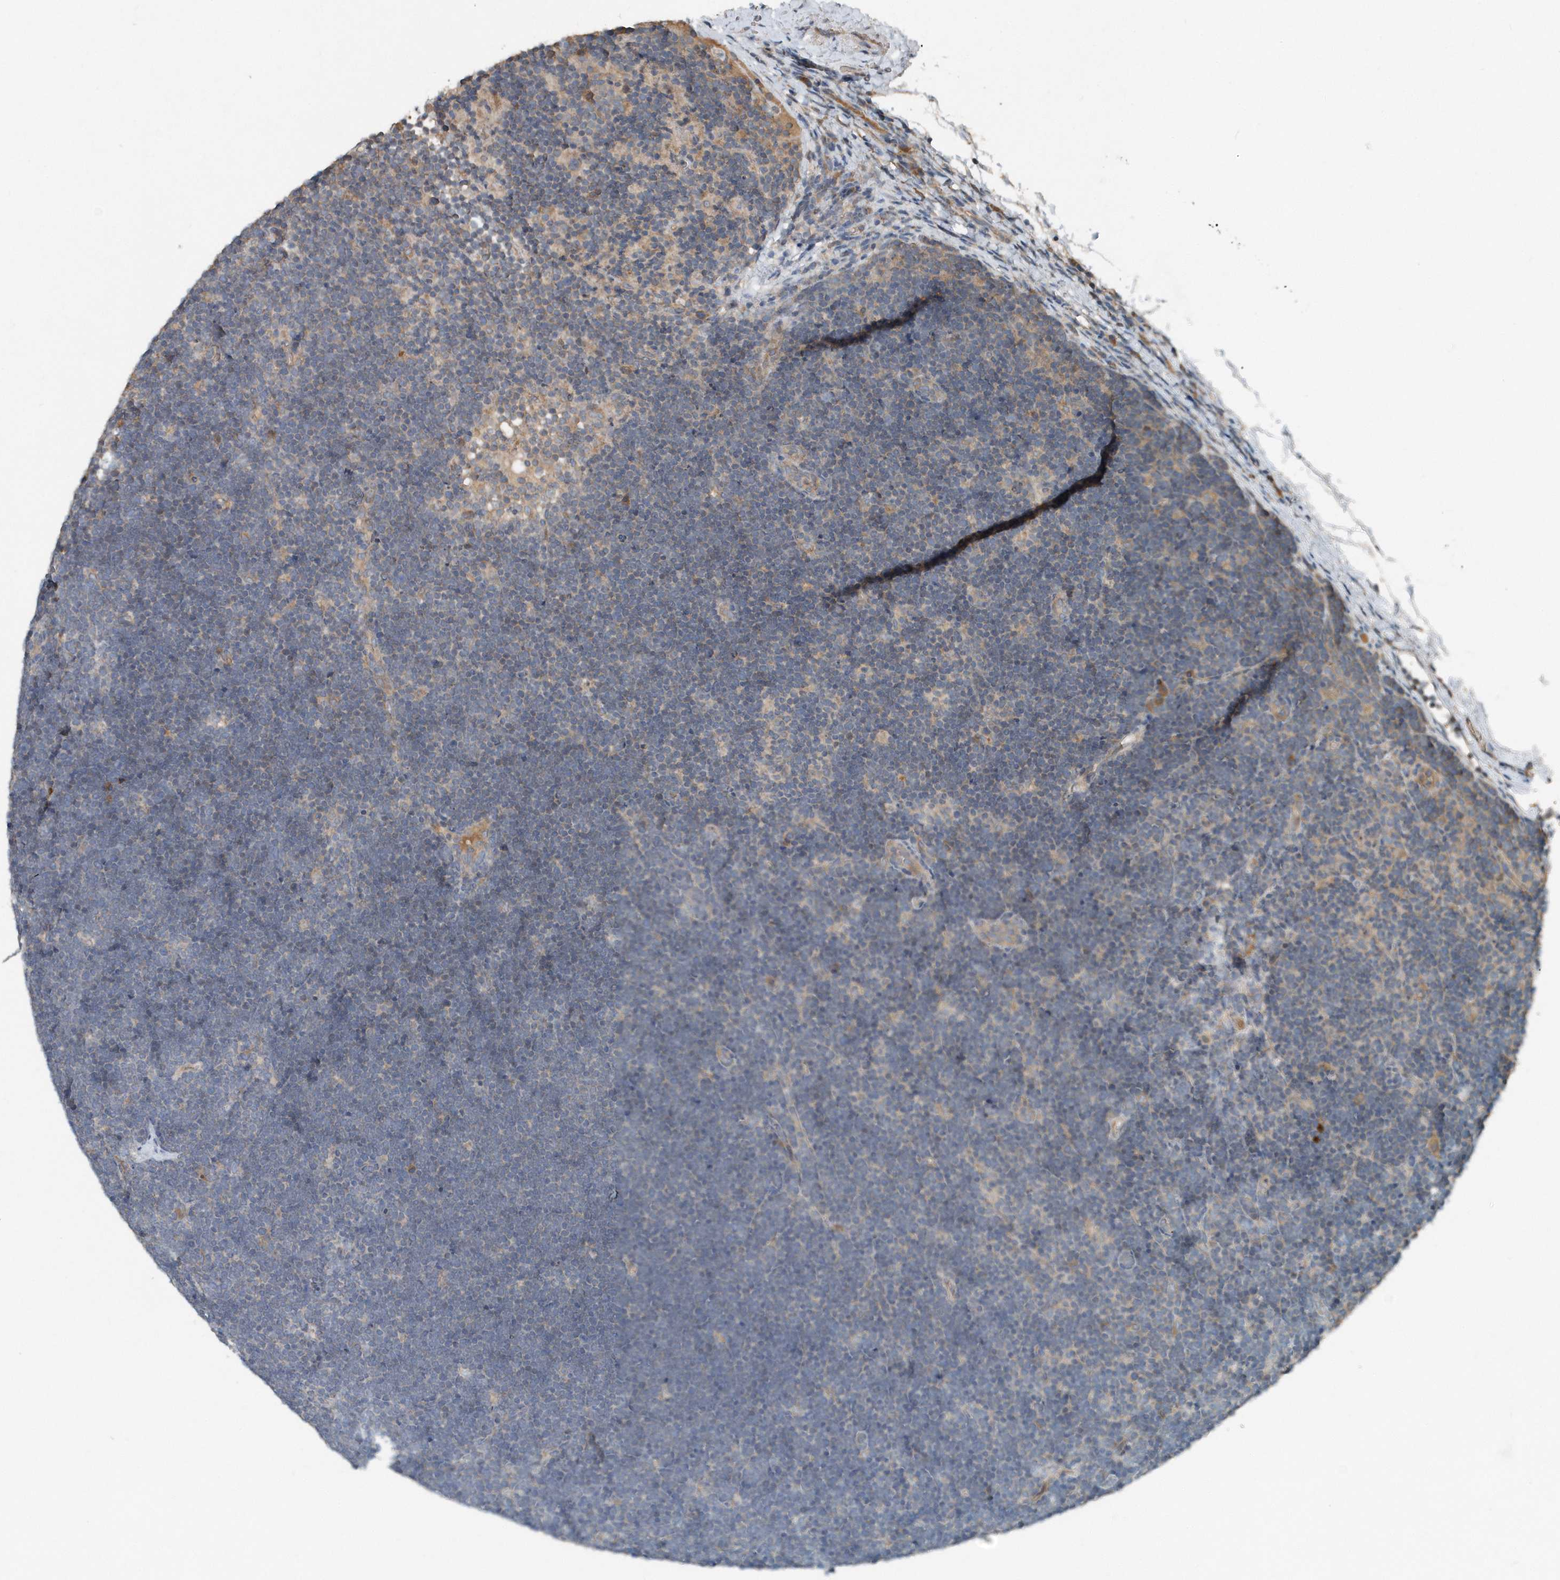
{"staining": {"intensity": "negative", "quantity": "none", "location": "none"}, "tissue": "lymphoma", "cell_type": "Tumor cells", "image_type": "cancer", "snomed": [{"axis": "morphology", "description": "Malignant lymphoma, non-Hodgkin's type, High grade"}, {"axis": "topography", "description": "Lymph node"}], "caption": "This is an immunohistochemistry image of malignant lymphoma, non-Hodgkin's type (high-grade). There is no expression in tumor cells.", "gene": "SCFD2", "patient": {"sex": "male", "age": 13}}